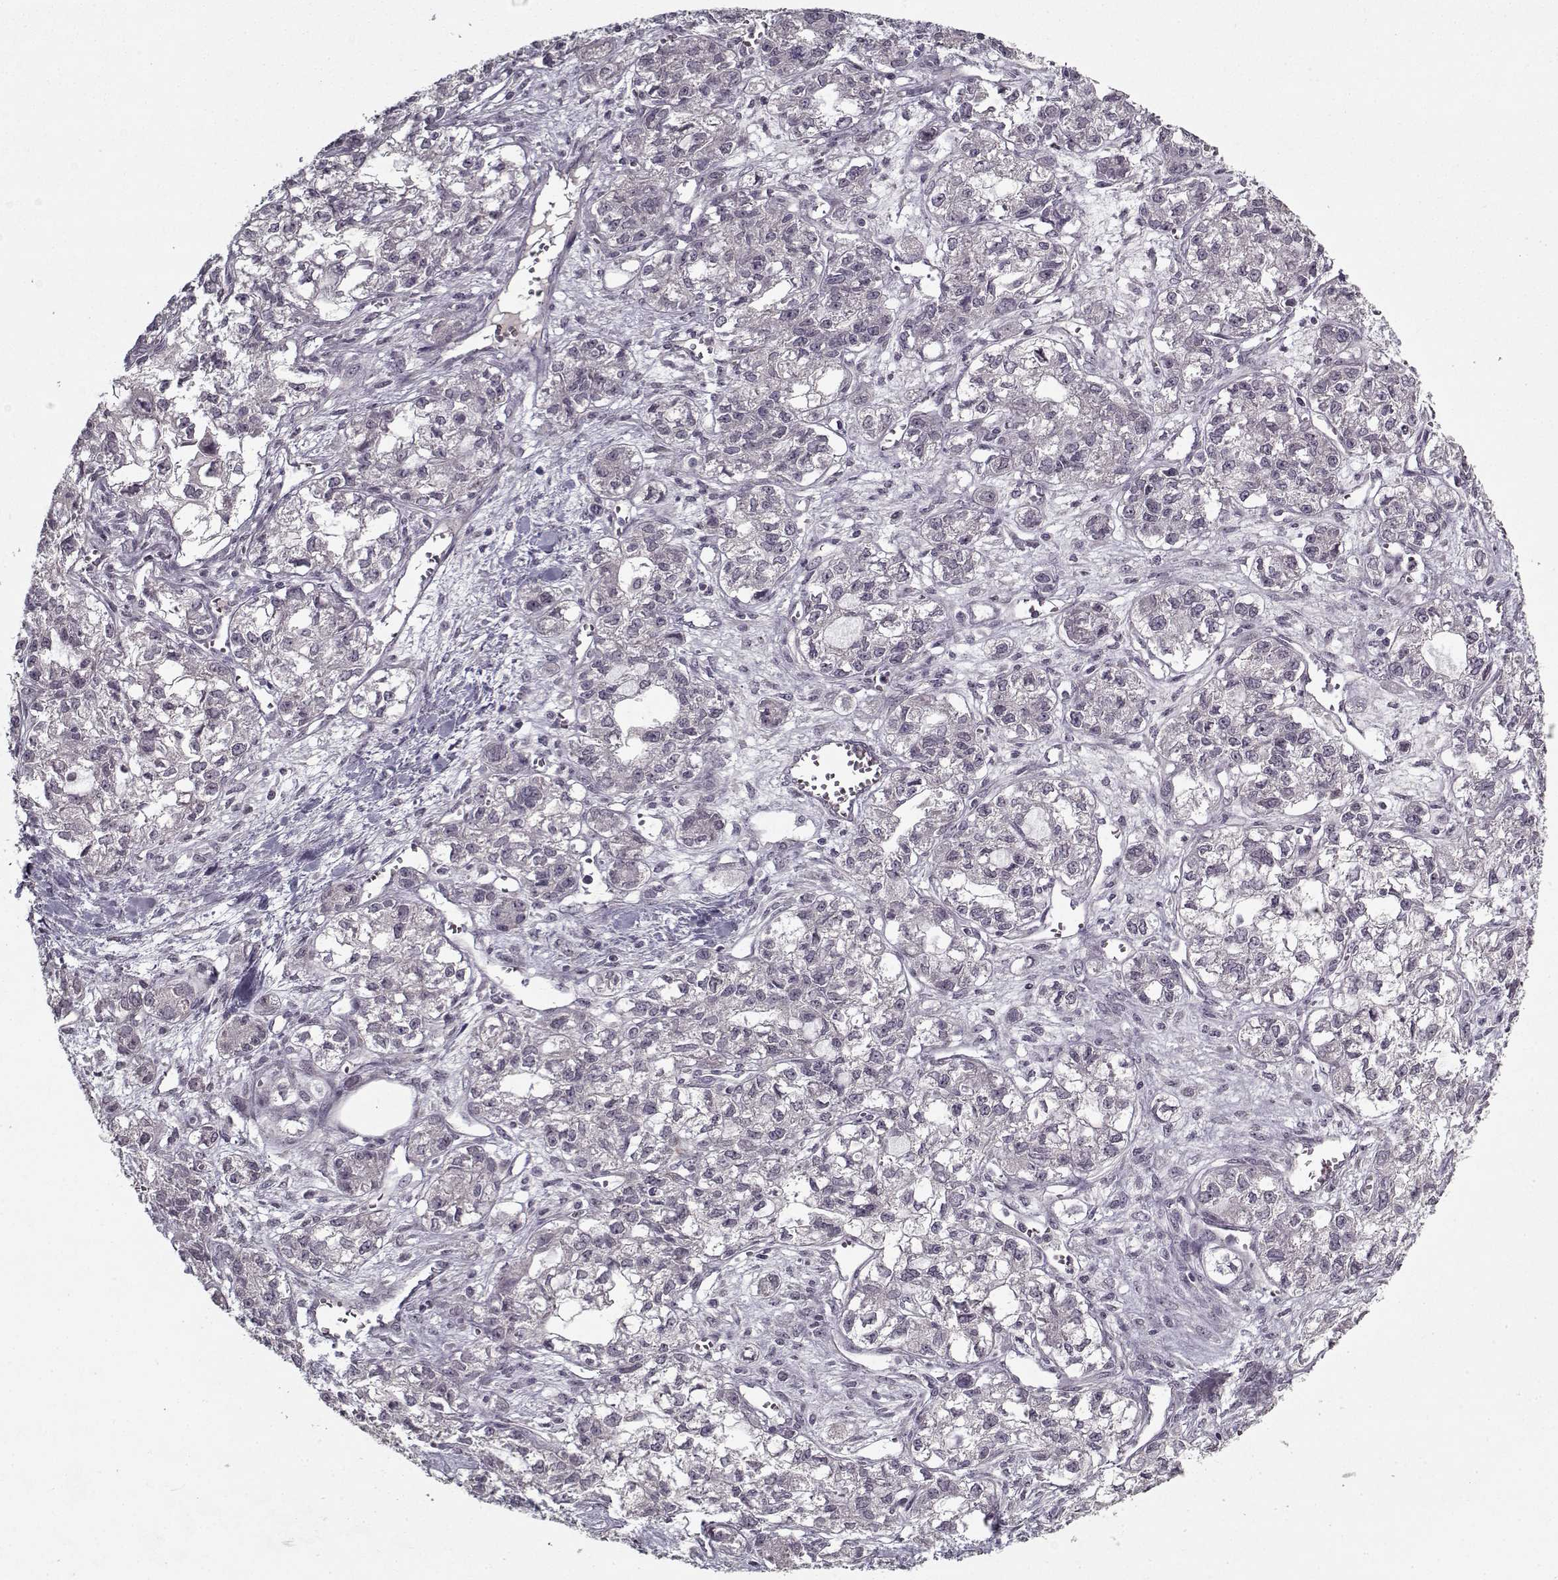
{"staining": {"intensity": "negative", "quantity": "none", "location": "none"}, "tissue": "ovarian cancer", "cell_type": "Tumor cells", "image_type": "cancer", "snomed": [{"axis": "morphology", "description": "Carcinoma, endometroid"}, {"axis": "topography", "description": "Ovary"}], "caption": "DAB (3,3'-diaminobenzidine) immunohistochemical staining of ovarian cancer shows no significant staining in tumor cells.", "gene": "LAMA2", "patient": {"sex": "female", "age": 64}}